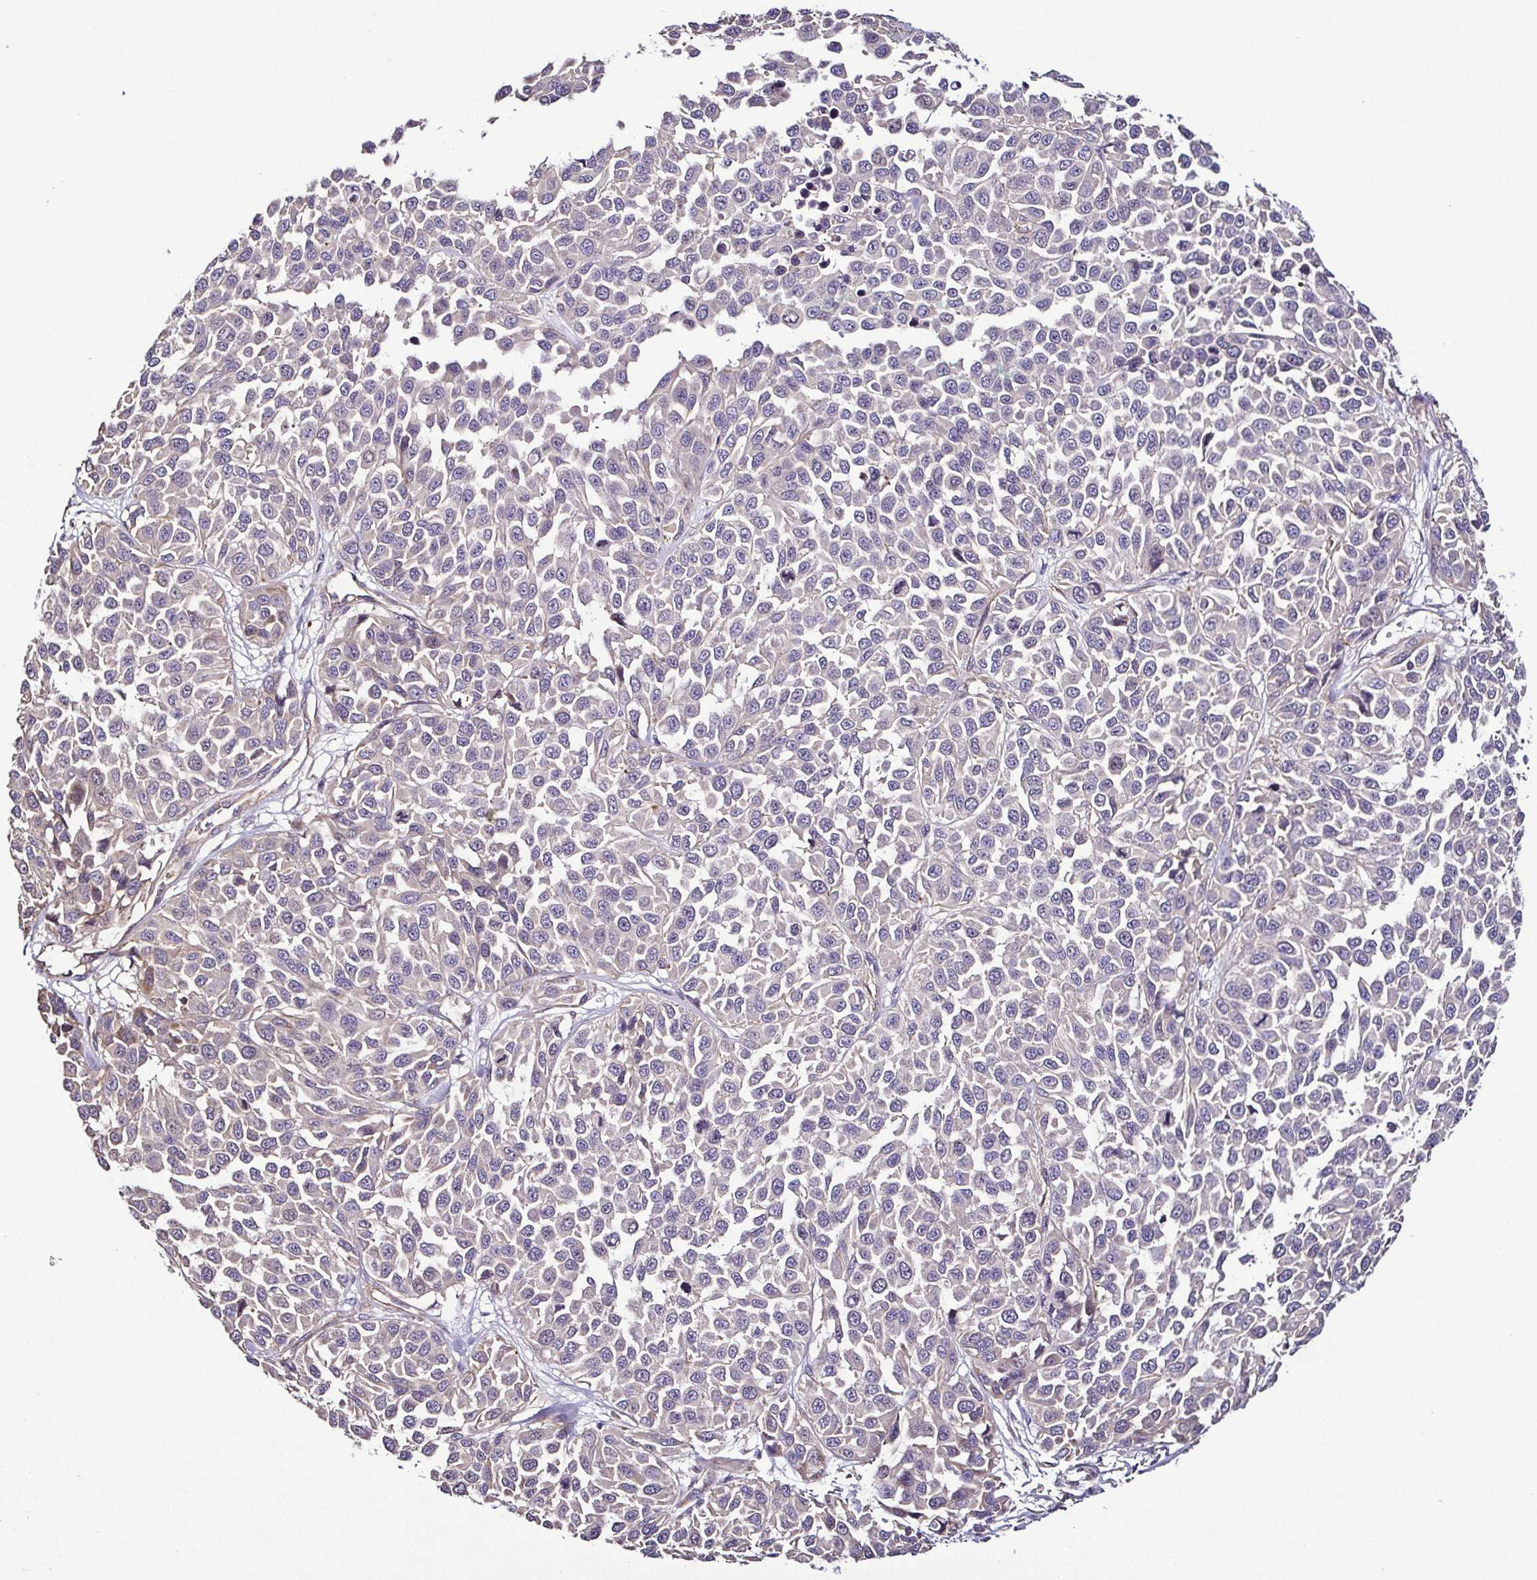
{"staining": {"intensity": "negative", "quantity": "none", "location": "none"}, "tissue": "melanoma", "cell_type": "Tumor cells", "image_type": "cancer", "snomed": [{"axis": "morphology", "description": "Malignant melanoma, NOS"}, {"axis": "topography", "description": "Skin"}], "caption": "Malignant melanoma was stained to show a protein in brown. There is no significant positivity in tumor cells. (DAB immunohistochemistry (IHC), high magnification).", "gene": "LMOD2", "patient": {"sex": "male", "age": 62}}